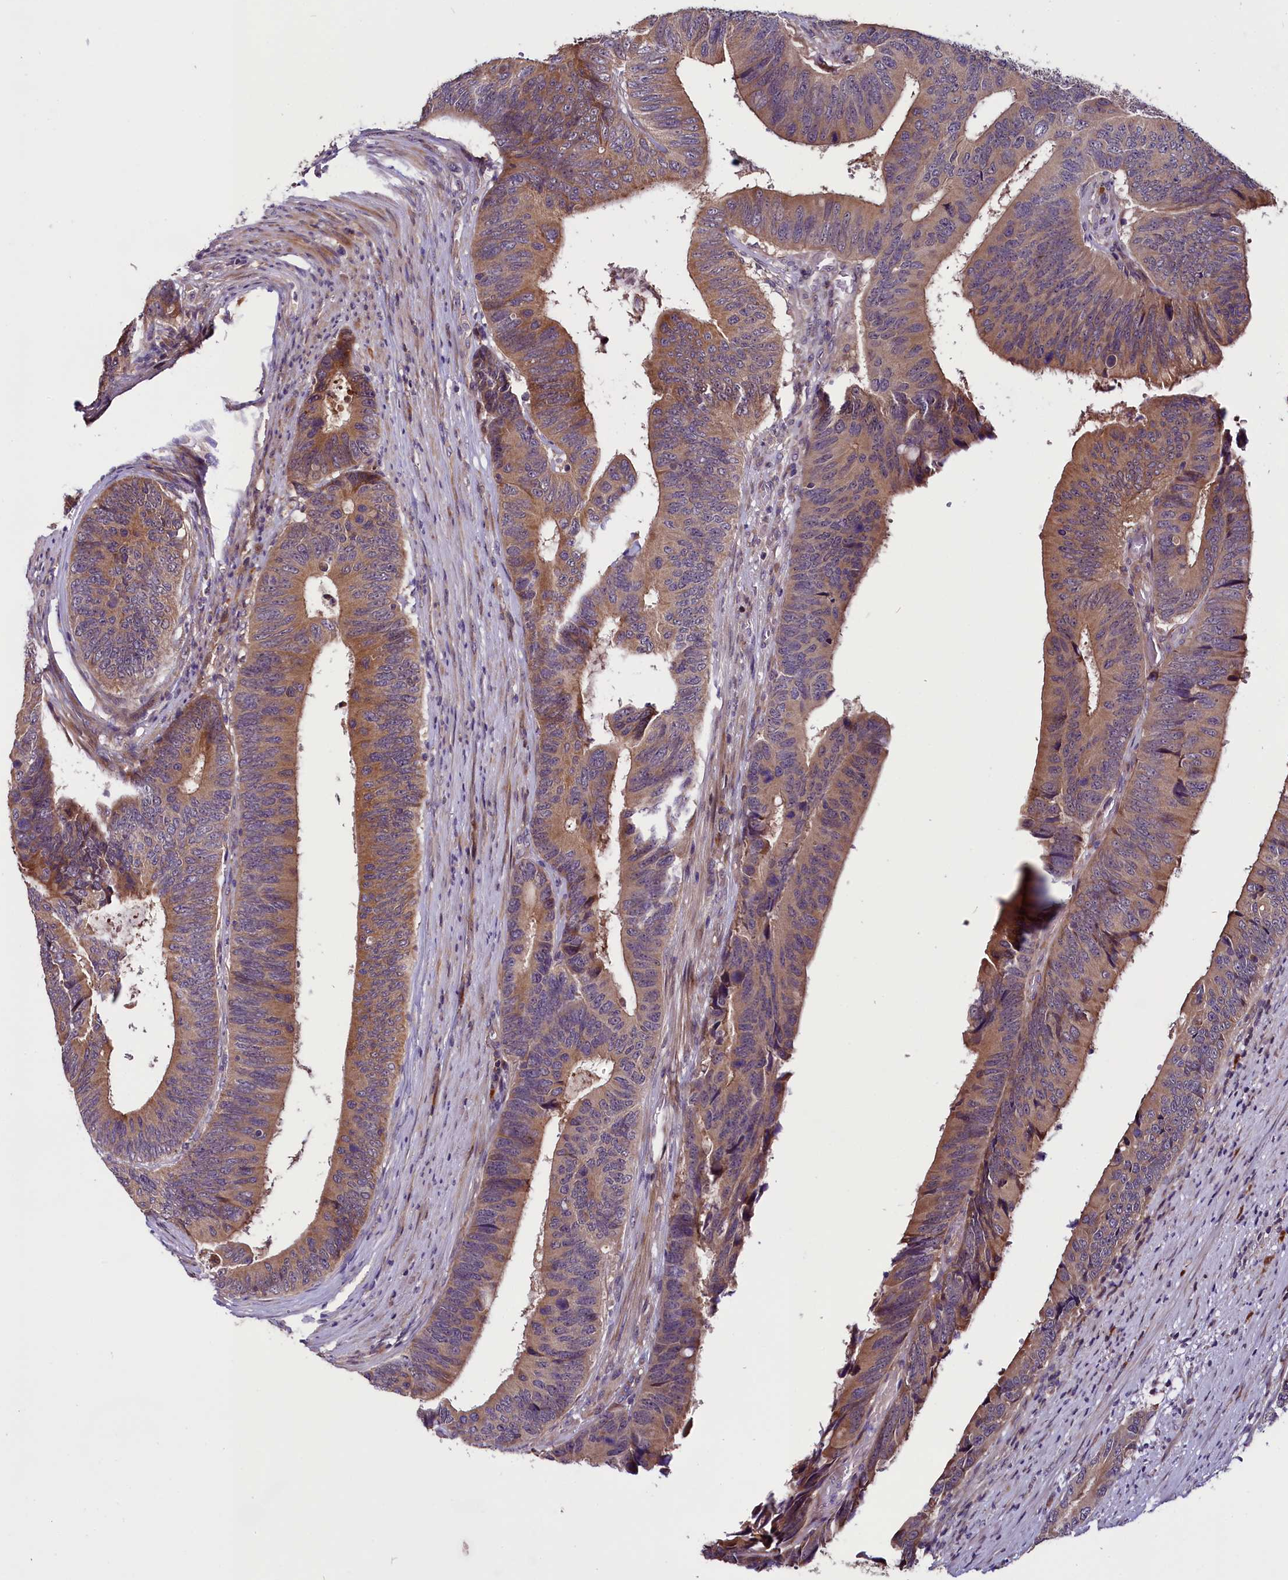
{"staining": {"intensity": "weak", "quantity": ">75%", "location": "cytoplasmic/membranous"}, "tissue": "colorectal cancer", "cell_type": "Tumor cells", "image_type": "cancer", "snomed": [{"axis": "morphology", "description": "Adenocarcinoma, NOS"}, {"axis": "topography", "description": "Colon"}], "caption": "Protein analysis of colorectal cancer tissue reveals weak cytoplasmic/membranous expression in approximately >75% of tumor cells.", "gene": "RPUSD2", "patient": {"sex": "male", "age": 87}}